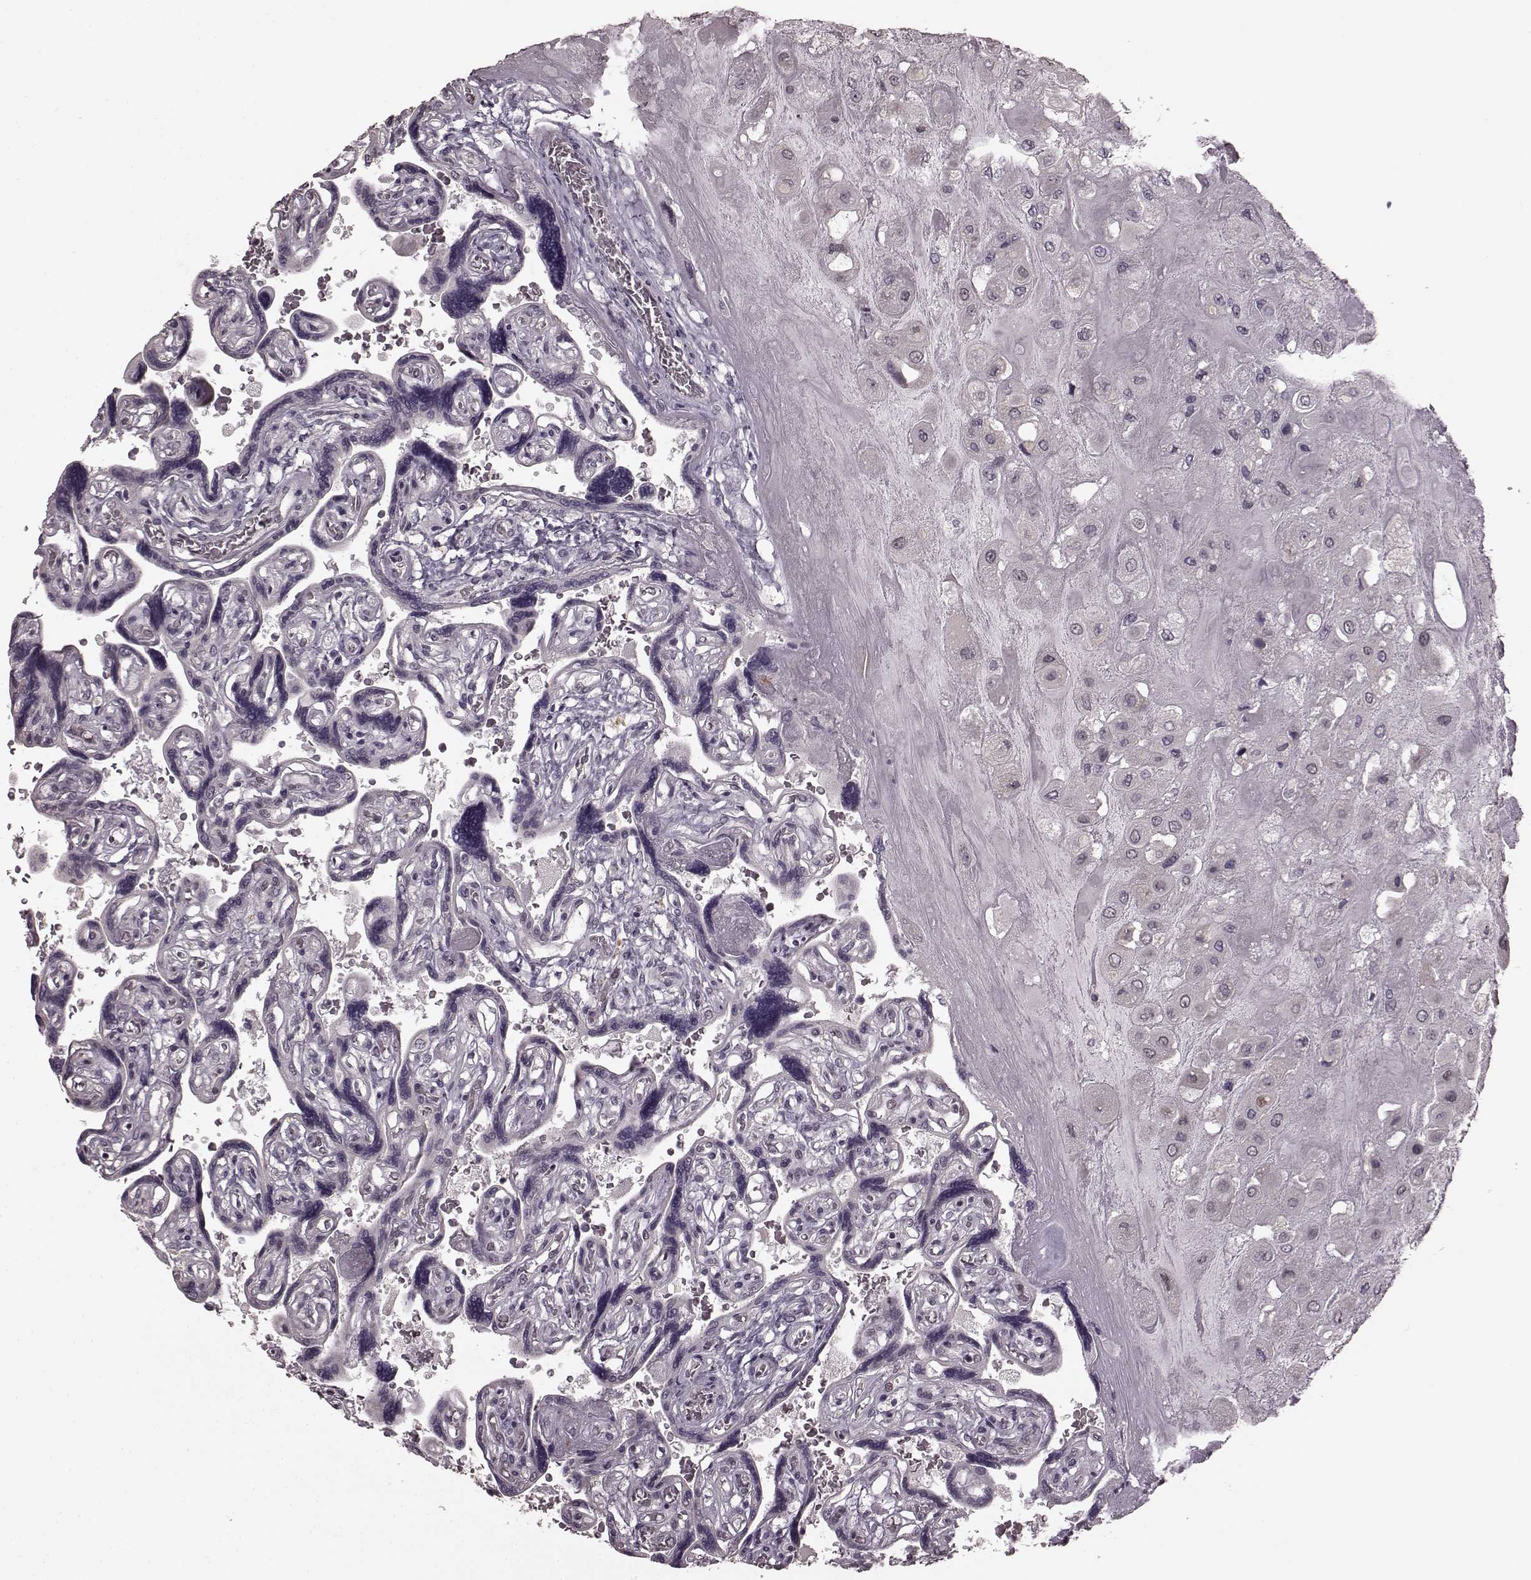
{"staining": {"intensity": "weak", "quantity": ">75%", "location": "nuclear"}, "tissue": "placenta", "cell_type": "Decidual cells", "image_type": "normal", "snomed": [{"axis": "morphology", "description": "Normal tissue, NOS"}, {"axis": "topography", "description": "Placenta"}], "caption": "High-power microscopy captured an IHC micrograph of unremarkable placenta, revealing weak nuclear staining in about >75% of decidual cells. (DAB IHC, brown staining for protein, blue staining for nuclei).", "gene": "PLCB4", "patient": {"sex": "female", "age": 32}}